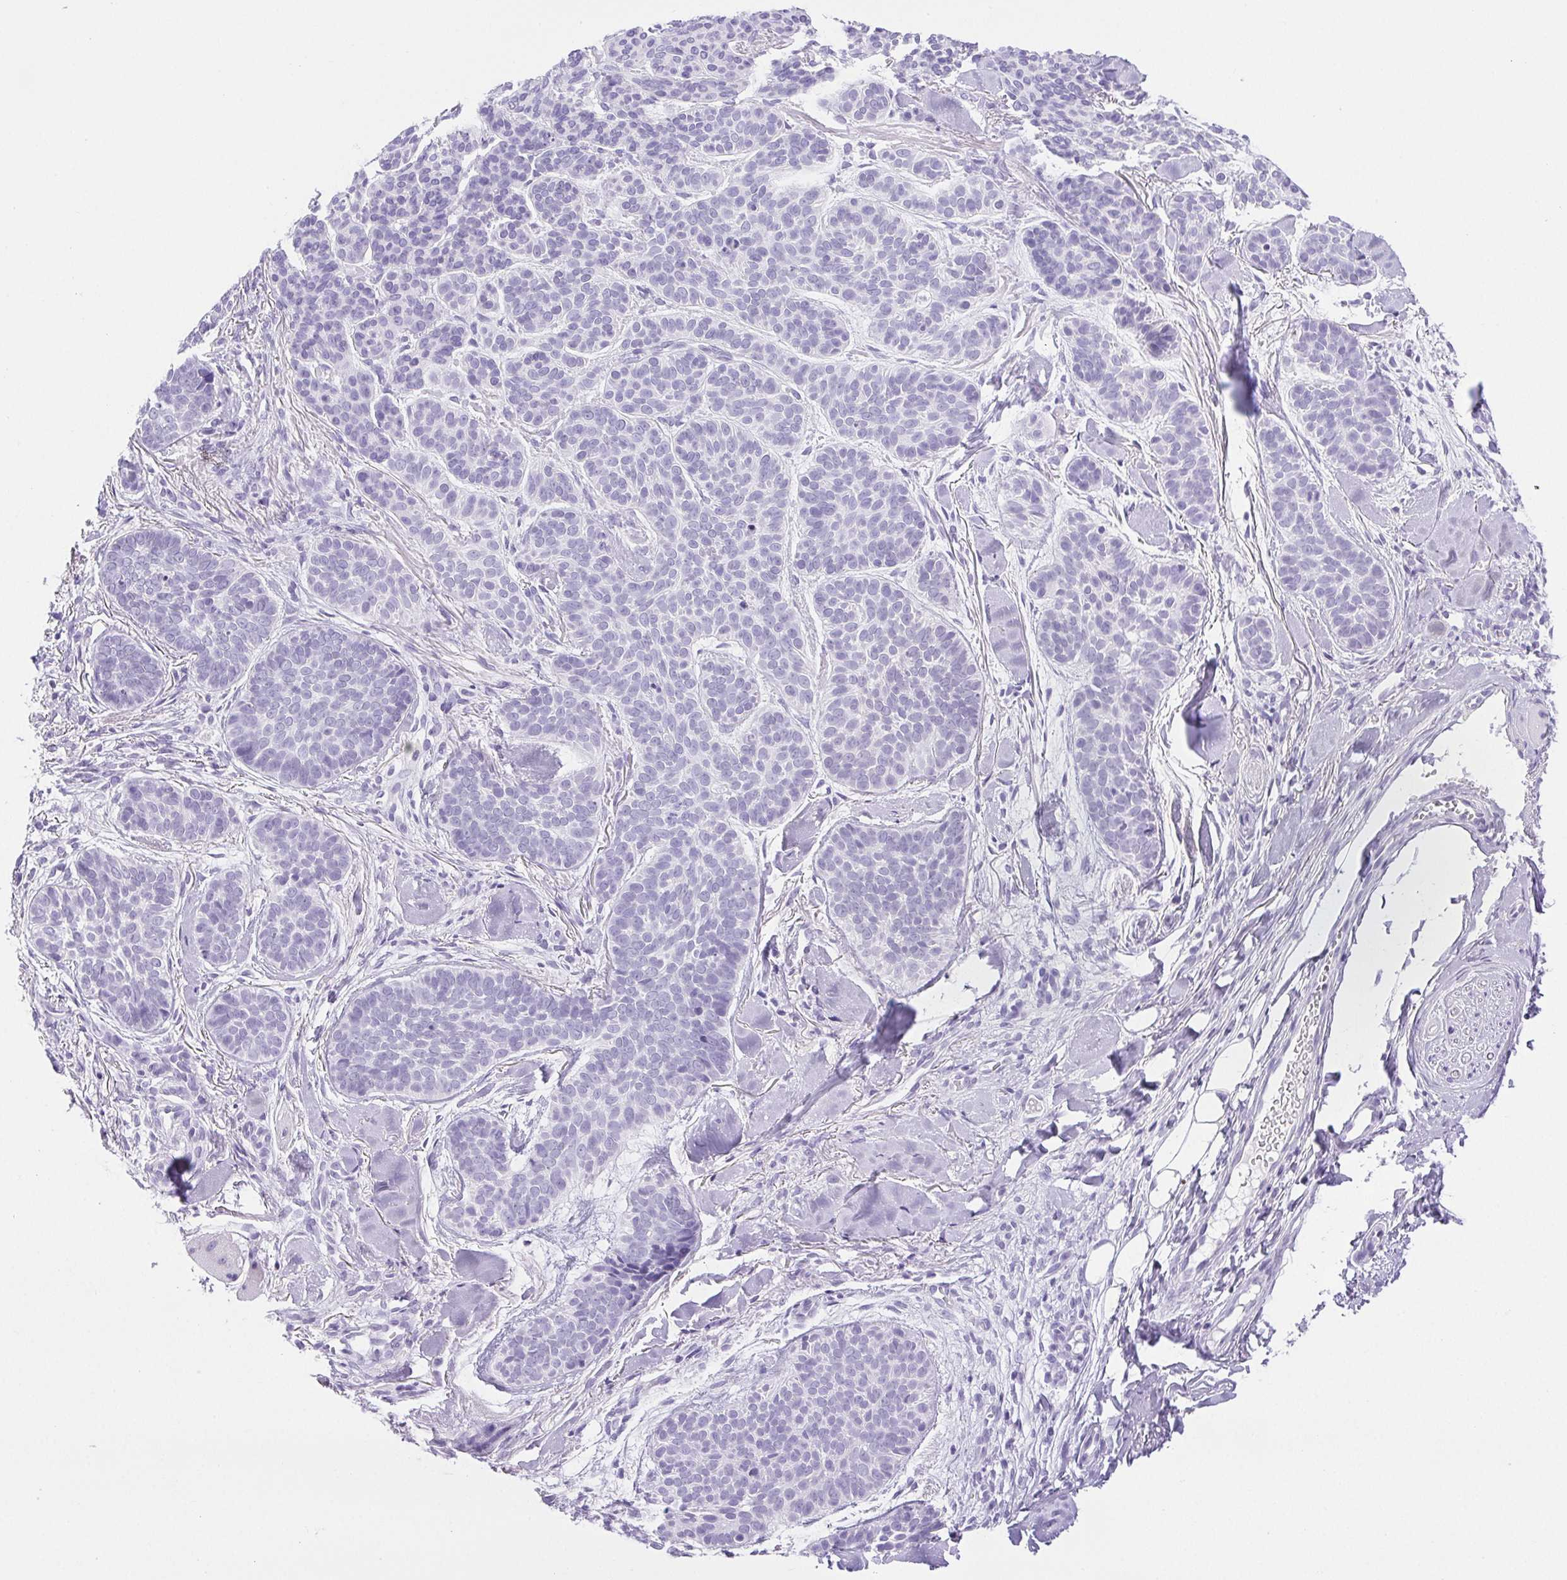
{"staining": {"intensity": "negative", "quantity": "none", "location": "none"}, "tissue": "skin cancer", "cell_type": "Tumor cells", "image_type": "cancer", "snomed": [{"axis": "morphology", "description": "Basal cell carcinoma"}, {"axis": "topography", "description": "Skin"}, {"axis": "topography", "description": "Skin of nose"}], "caption": "This micrograph is of basal cell carcinoma (skin) stained with immunohistochemistry to label a protein in brown with the nuclei are counter-stained blue. There is no expression in tumor cells.", "gene": "HLA-G", "patient": {"sex": "female", "age": 81}}